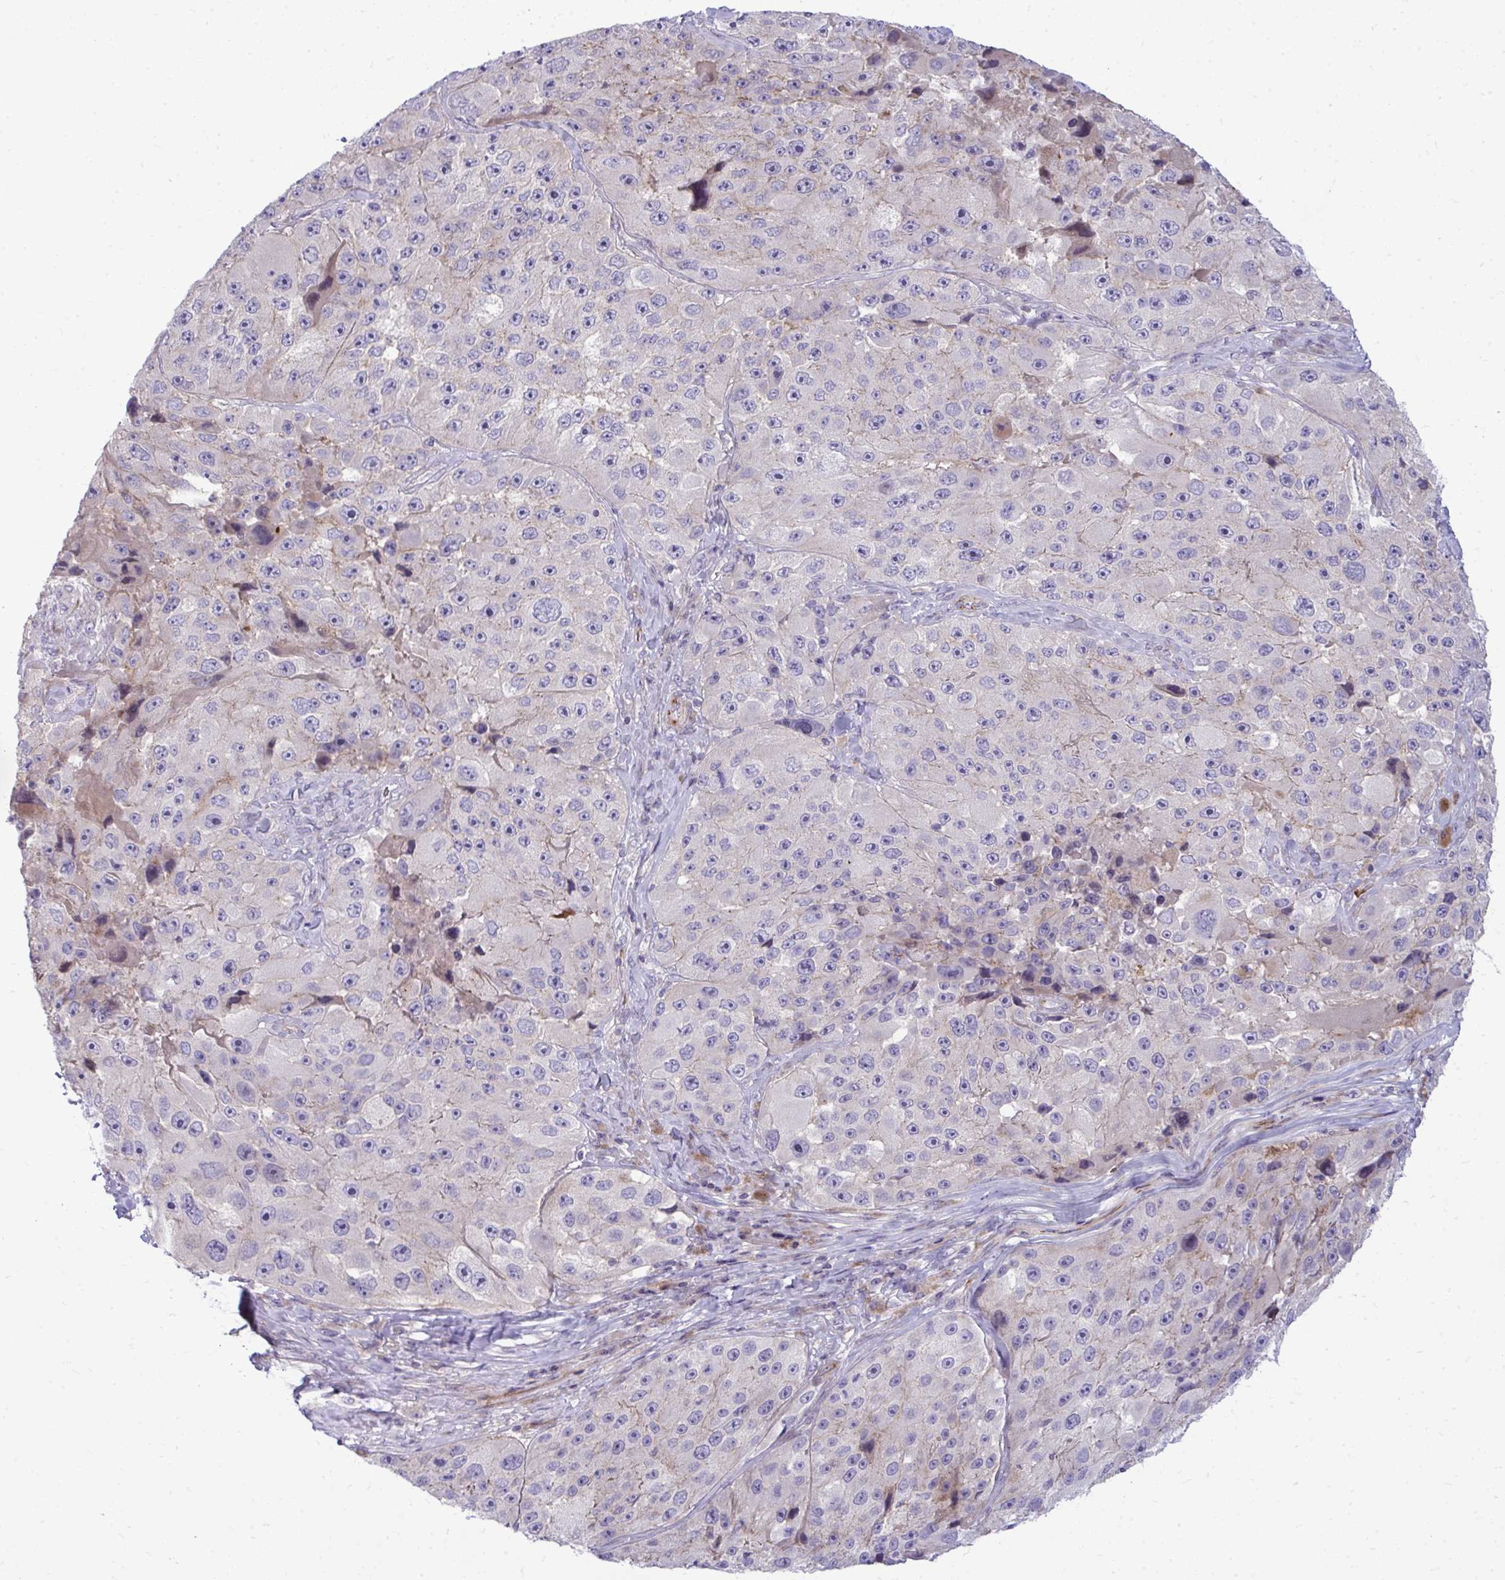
{"staining": {"intensity": "negative", "quantity": "none", "location": "none"}, "tissue": "melanoma", "cell_type": "Tumor cells", "image_type": "cancer", "snomed": [{"axis": "morphology", "description": "Malignant melanoma, Metastatic site"}, {"axis": "topography", "description": "Lymph node"}], "caption": "Immunohistochemistry image of neoplastic tissue: human malignant melanoma (metastatic site) stained with DAB (3,3'-diaminobenzidine) reveals no significant protein positivity in tumor cells. The staining is performed using DAB brown chromogen with nuclei counter-stained in using hematoxylin.", "gene": "SLC14A1", "patient": {"sex": "male", "age": 62}}